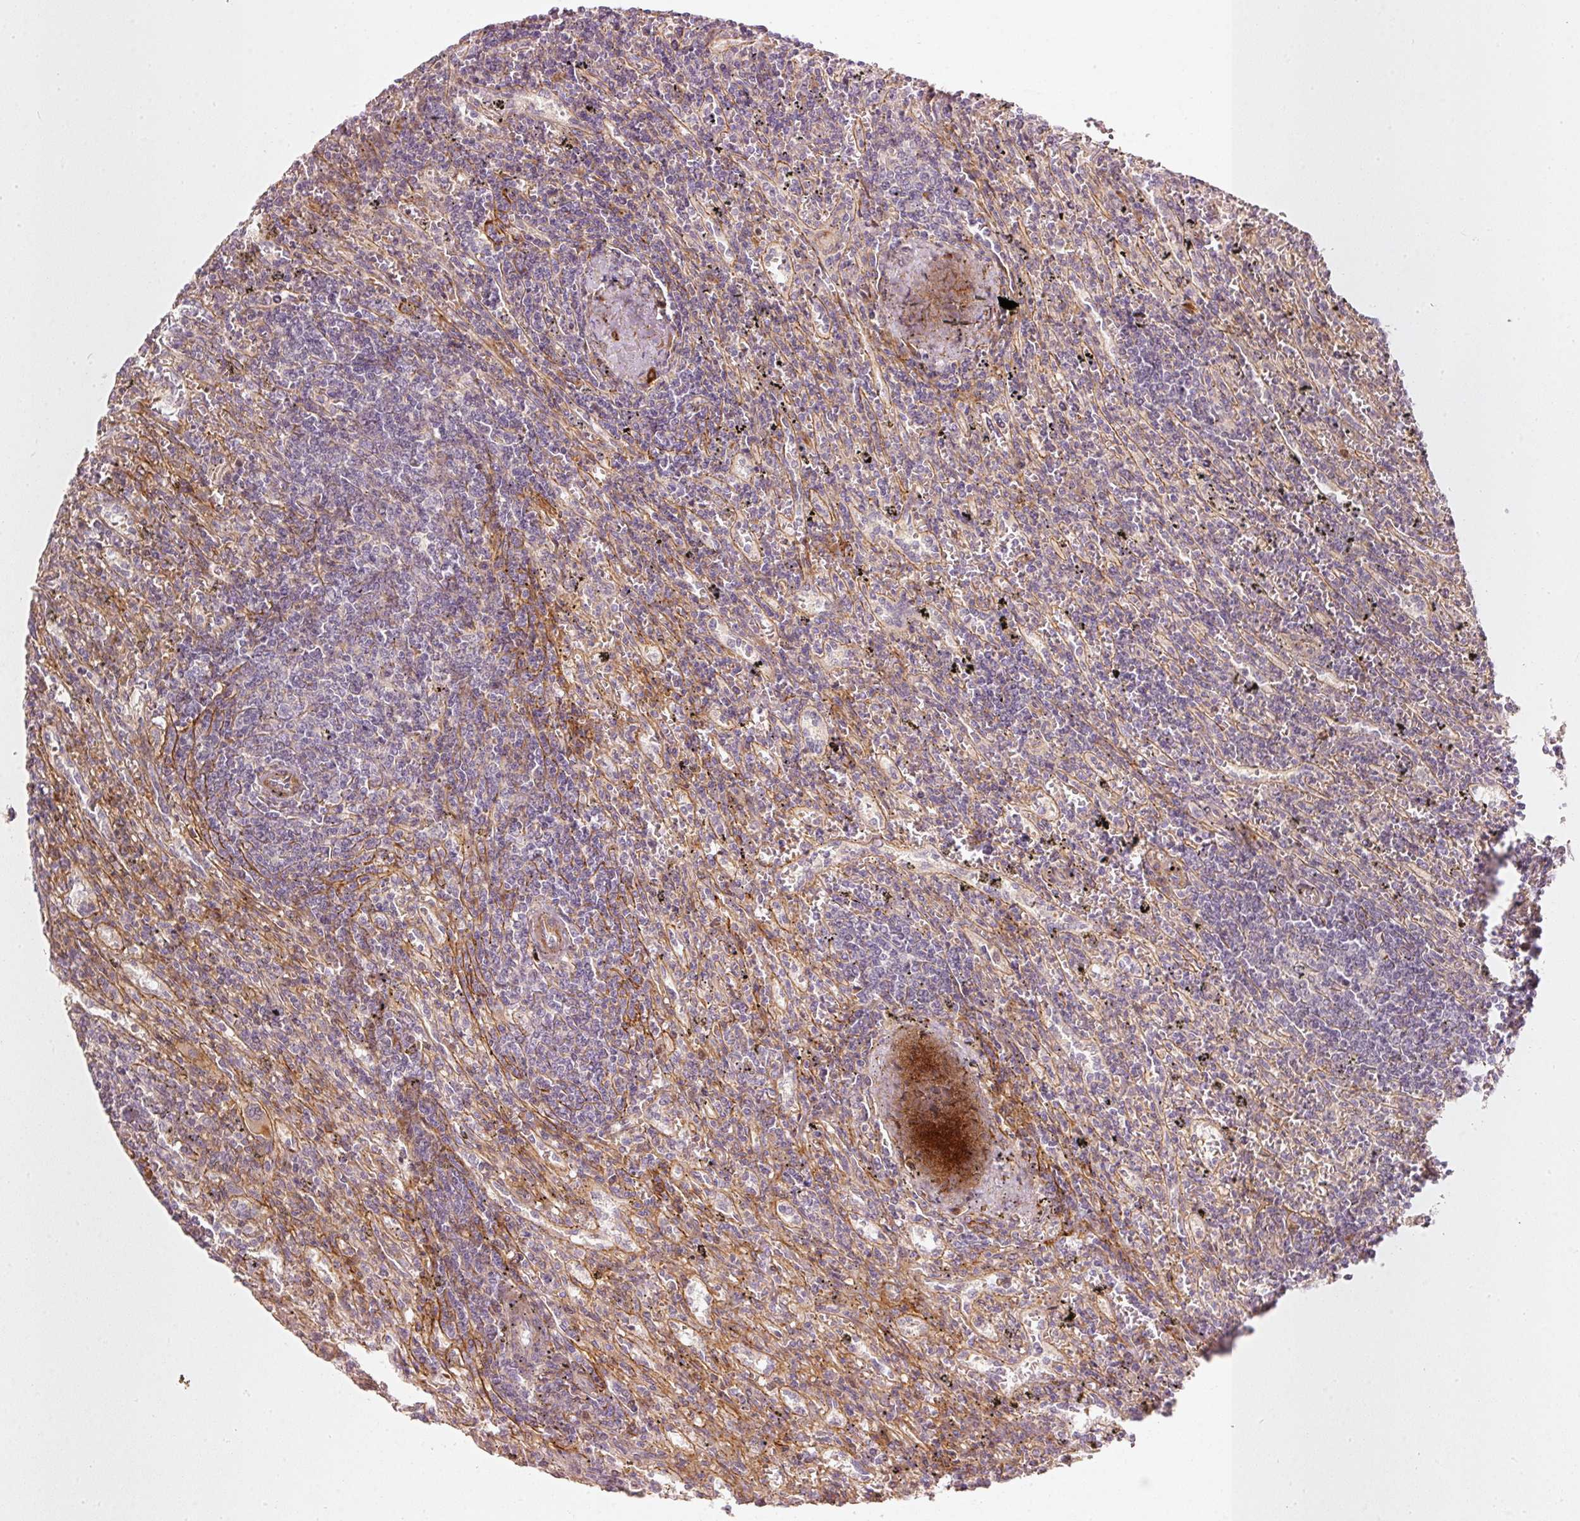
{"staining": {"intensity": "negative", "quantity": "none", "location": "none"}, "tissue": "lymphoma", "cell_type": "Tumor cells", "image_type": "cancer", "snomed": [{"axis": "morphology", "description": "Malignant lymphoma, non-Hodgkin's type, Low grade"}, {"axis": "topography", "description": "Spleen"}], "caption": "Tumor cells show no significant expression in lymphoma.", "gene": "KCNQ1", "patient": {"sex": "male", "age": 76}}